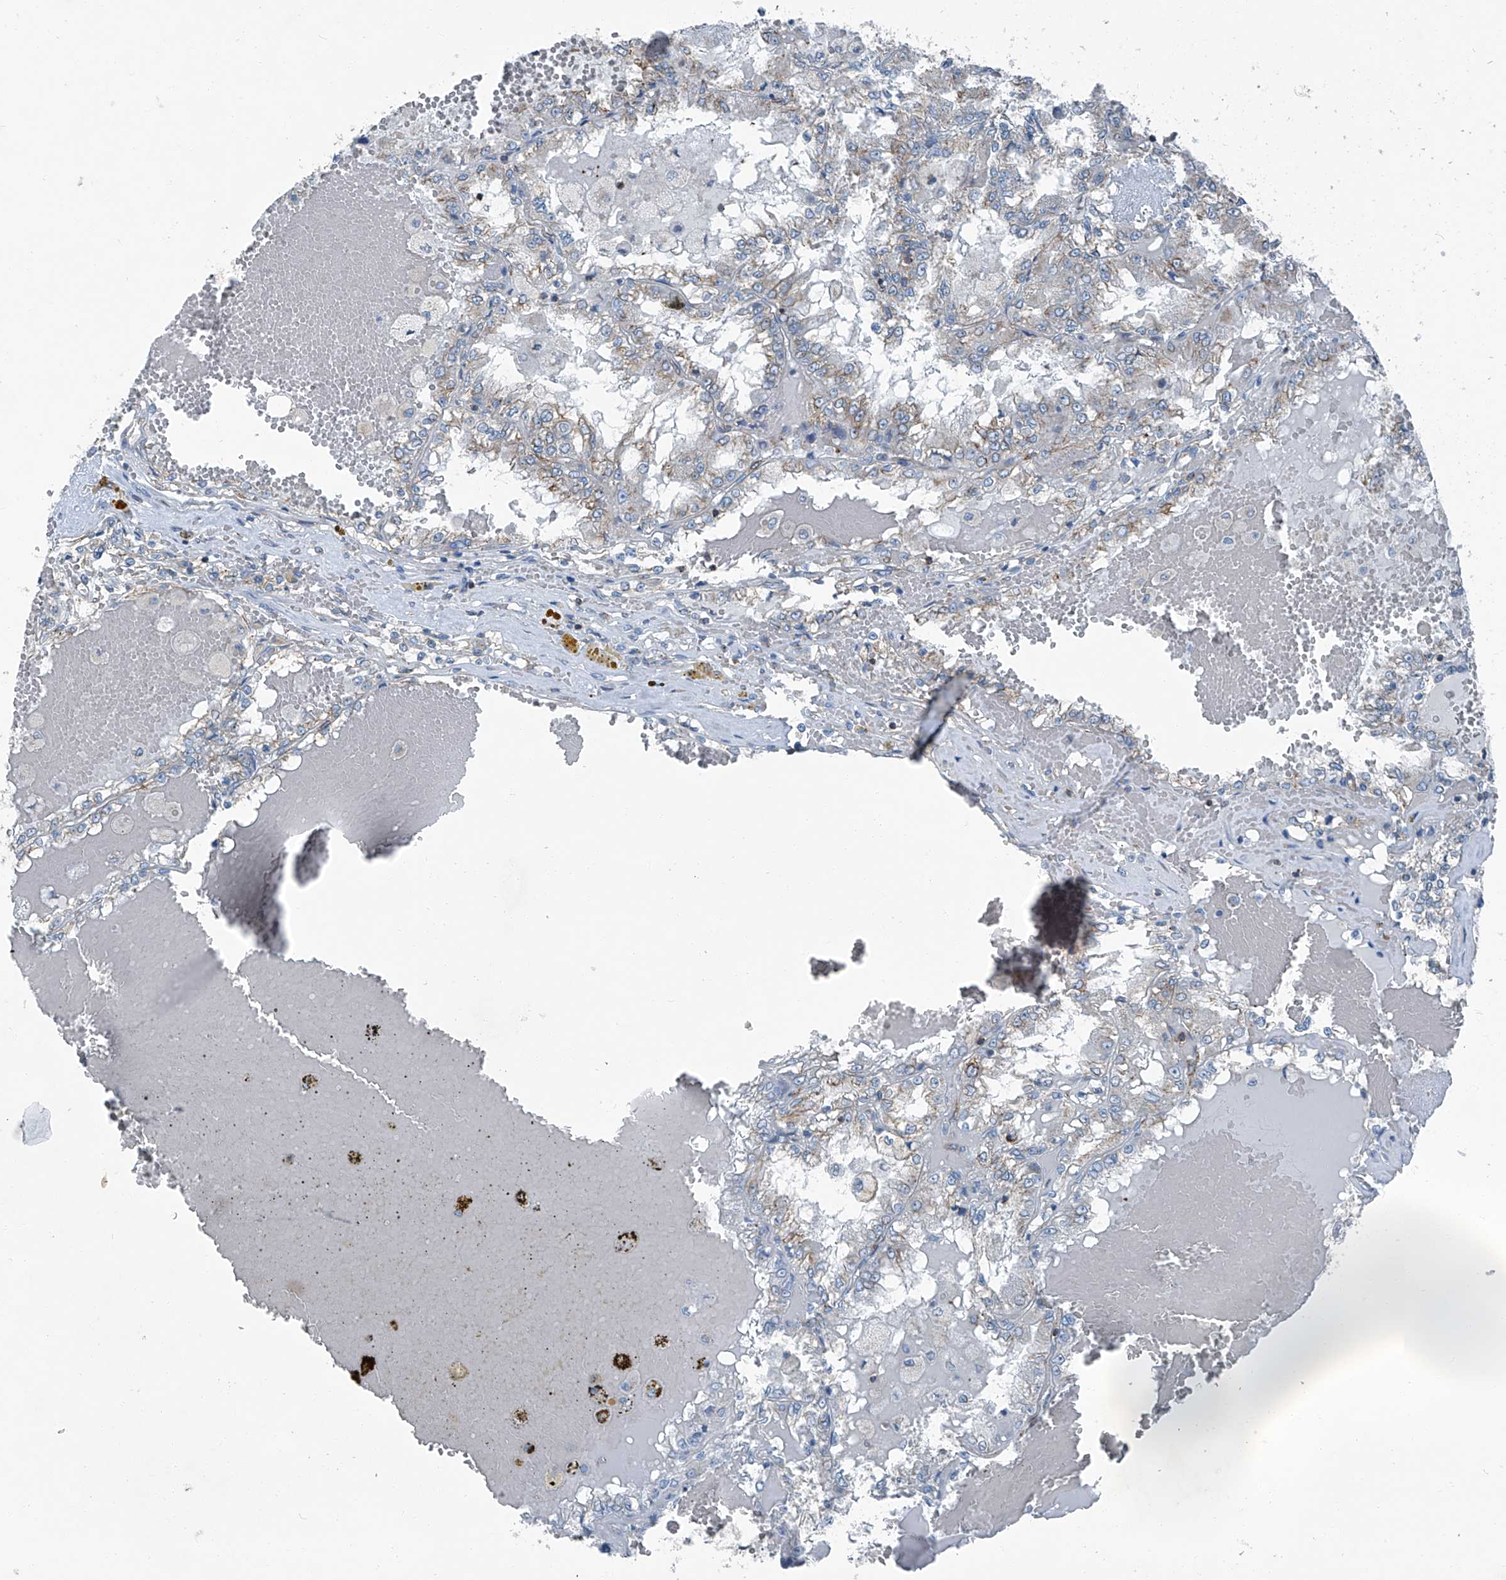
{"staining": {"intensity": "negative", "quantity": "none", "location": "none"}, "tissue": "renal cancer", "cell_type": "Tumor cells", "image_type": "cancer", "snomed": [{"axis": "morphology", "description": "Adenocarcinoma, NOS"}, {"axis": "topography", "description": "Kidney"}], "caption": "Tumor cells show no significant positivity in renal cancer (adenocarcinoma).", "gene": "SEPTIN7", "patient": {"sex": "female", "age": 56}}